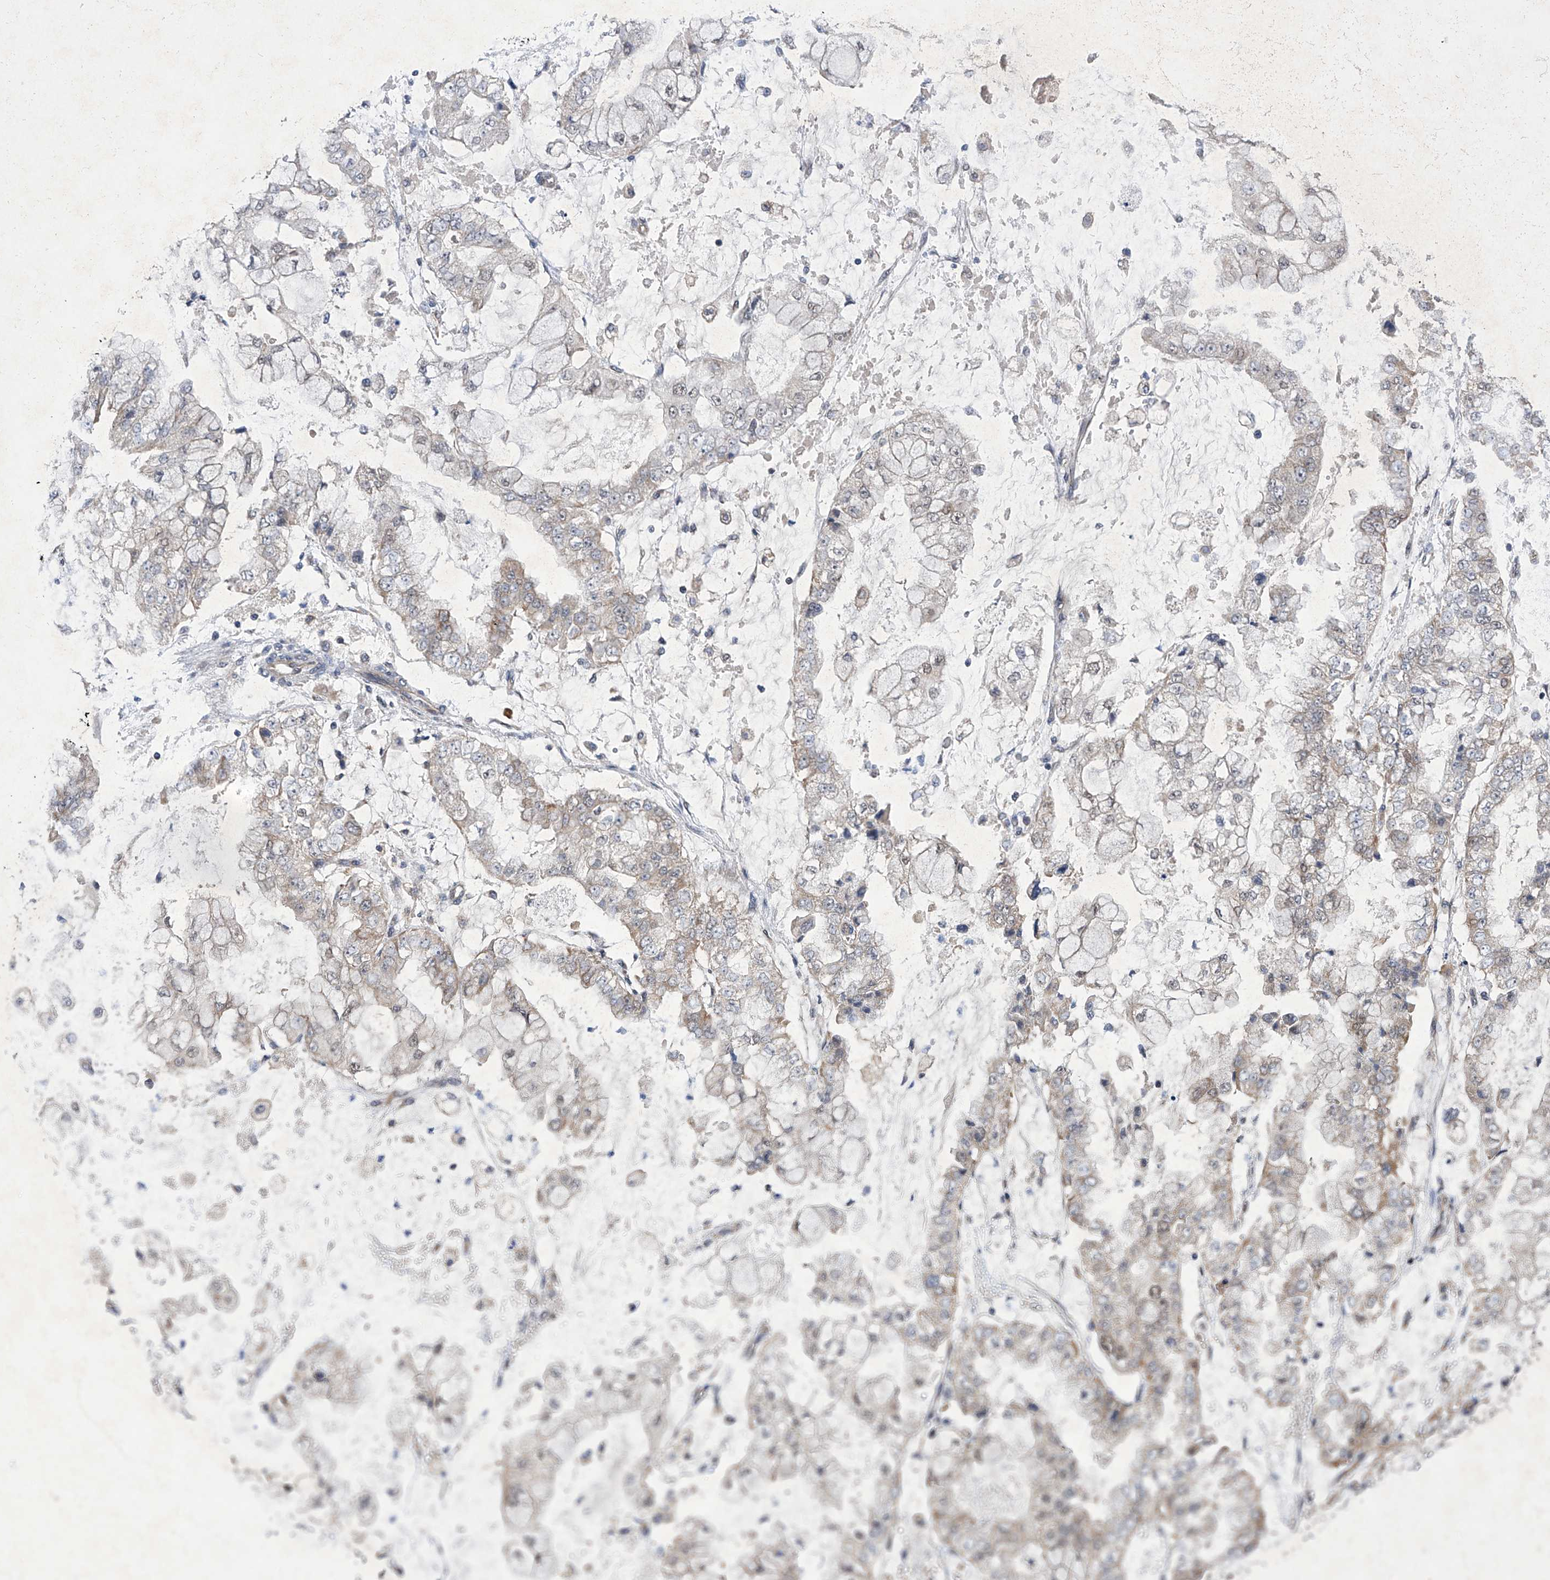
{"staining": {"intensity": "negative", "quantity": "none", "location": "none"}, "tissue": "stomach cancer", "cell_type": "Tumor cells", "image_type": "cancer", "snomed": [{"axis": "morphology", "description": "Adenocarcinoma, NOS"}, {"axis": "topography", "description": "Stomach"}], "caption": "Immunohistochemical staining of stomach adenocarcinoma reveals no significant staining in tumor cells.", "gene": "USP45", "patient": {"sex": "male", "age": 76}}